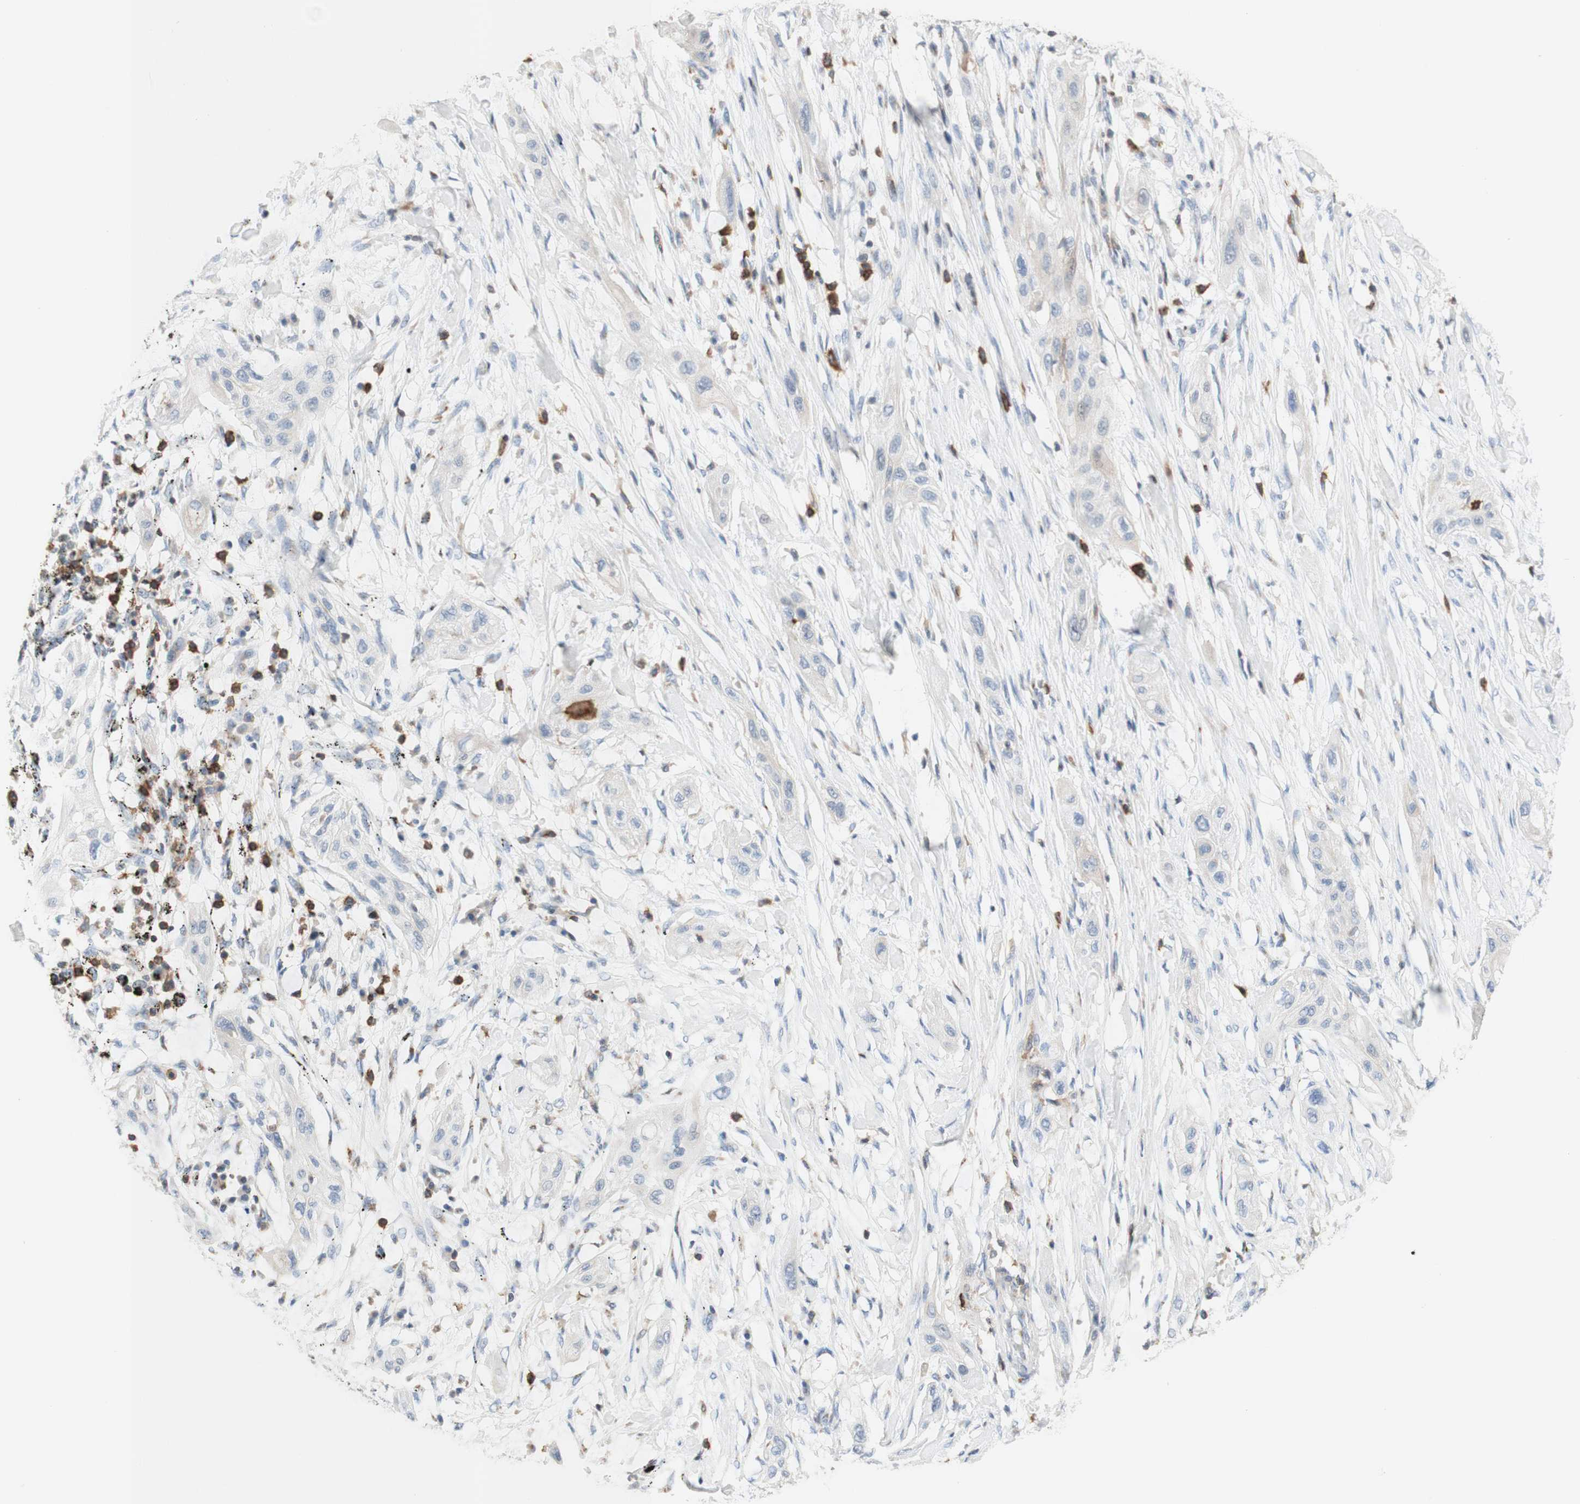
{"staining": {"intensity": "negative", "quantity": "none", "location": "none"}, "tissue": "lung cancer", "cell_type": "Tumor cells", "image_type": "cancer", "snomed": [{"axis": "morphology", "description": "Squamous cell carcinoma, NOS"}, {"axis": "topography", "description": "Lung"}], "caption": "A histopathology image of human squamous cell carcinoma (lung) is negative for staining in tumor cells. Nuclei are stained in blue.", "gene": "SPINK6", "patient": {"sex": "female", "age": 47}}